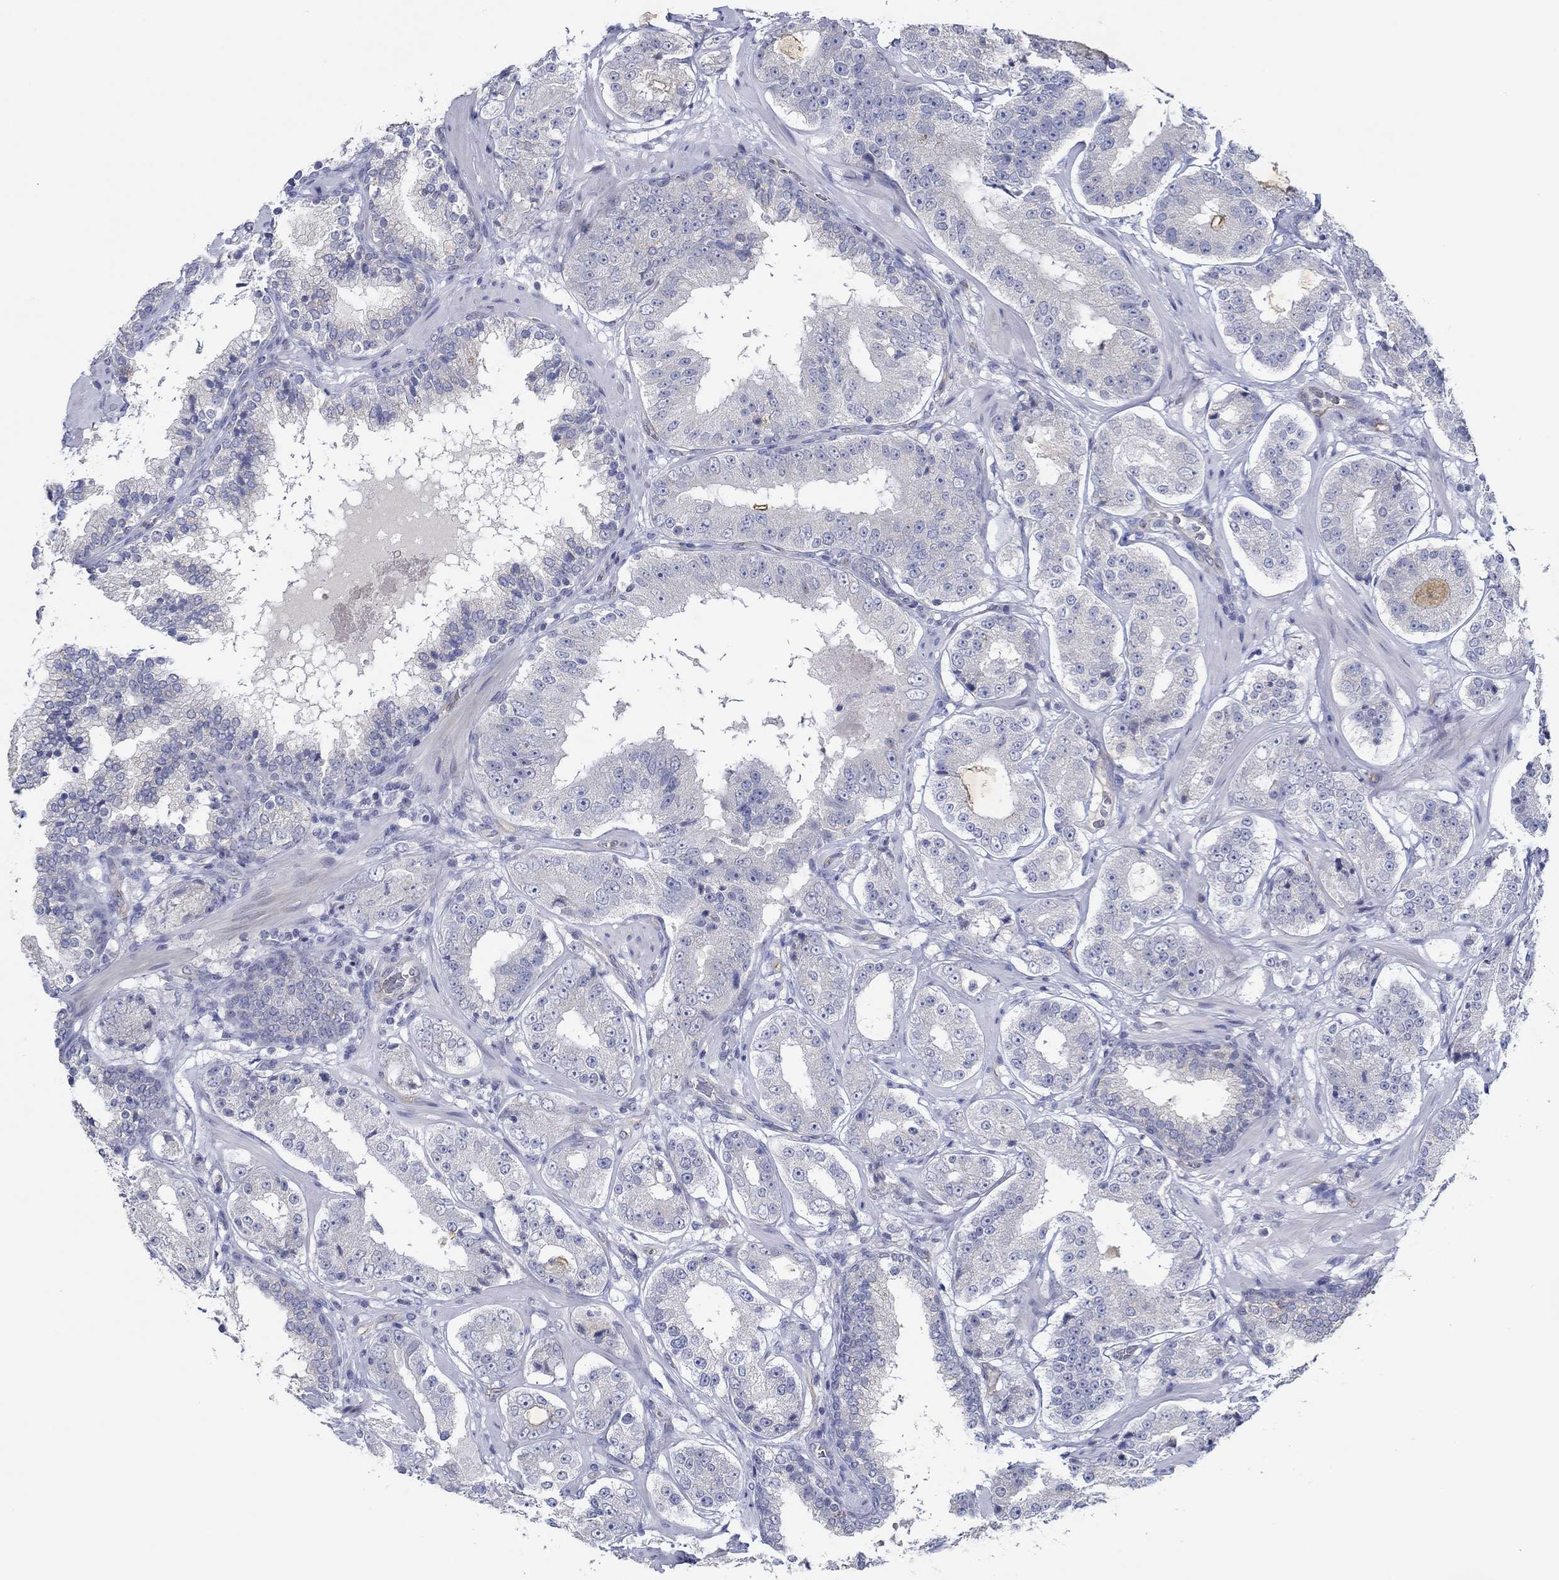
{"staining": {"intensity": "negative", "quantity": "none", "location": "none"}, "tissue": "prostate cancer", "cell_type": "Tumor cells", "image_type": "cancer", "snomed": [{"axis": "morphology", "description": "Adenocarcinoma, Low grade"}, {"axis": "topography", "description": "Prostate"}], "caption": "Tumor cells show no significant staining in prostate cancer (adenocarcinoma (low-grade)).", "gene": "GJA5", "patient": {"sex": "male", "age": 60}}